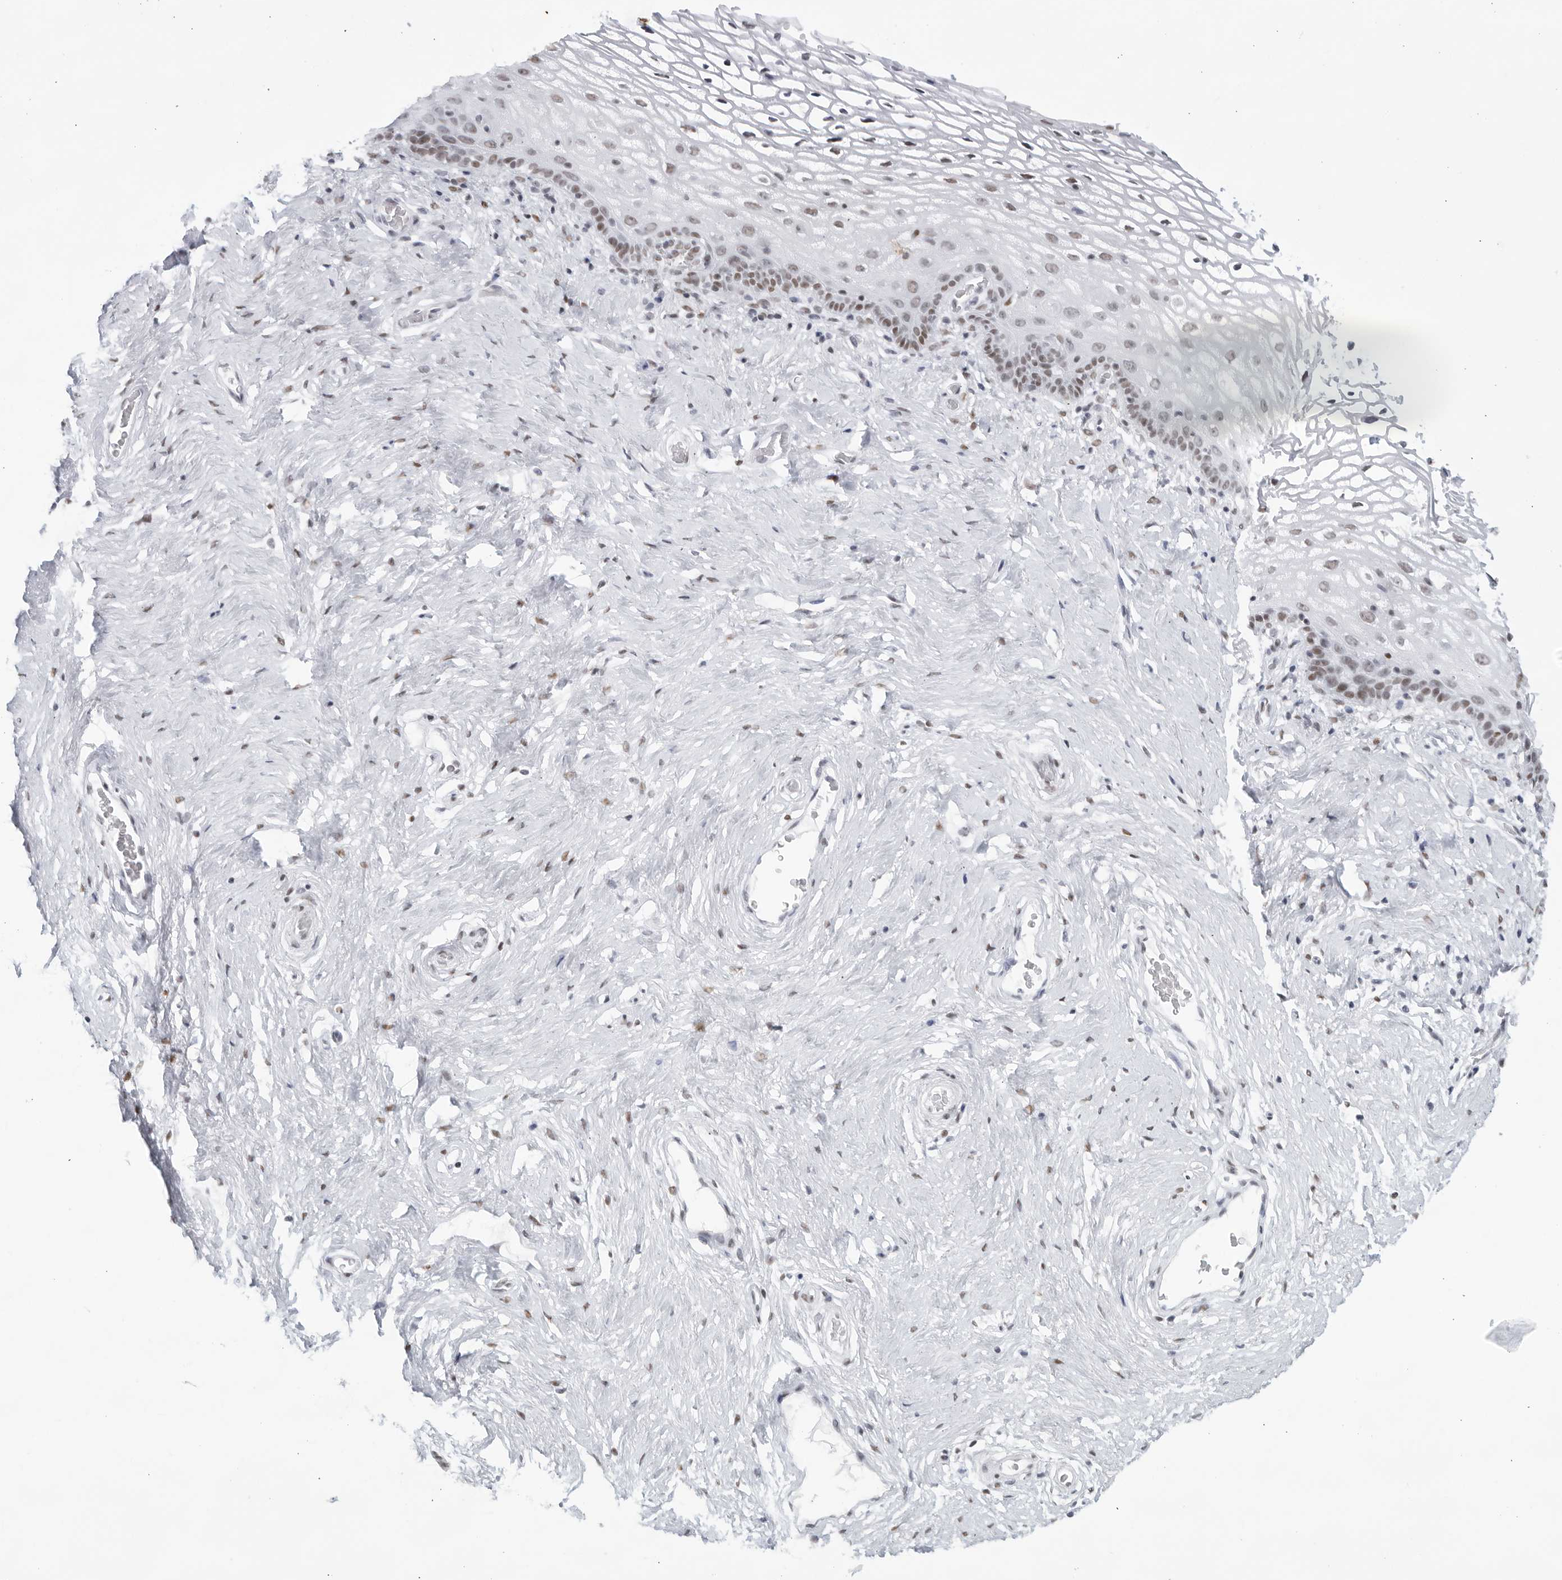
{"staining": {"intensity": "moderate", "quantity": "<25%", "location": "nuclear"}, "tissue": "vagina", "cell_type": "Squamous epithelial cells", "image_type": "normal", "snomed": [{"axis": "morphology", "description": "Normal tissue, NOS"}, {"axis": "morphology", "description": "Adenocarcinoma, NOS"}, {"axis": "topography", "description": "Rectum"}, {"axis": "topography", "description": "Vagina"}], "caption": "An image of vagina stained for a protein shows moderate nuclear brown staining in squamous epithelial cells. Immunohistochemistry stains the protein of interest in brown and the nuclei are stained blue.", "gene": "HP1BP3", "patient": {"sex": "female", "age": 71}}